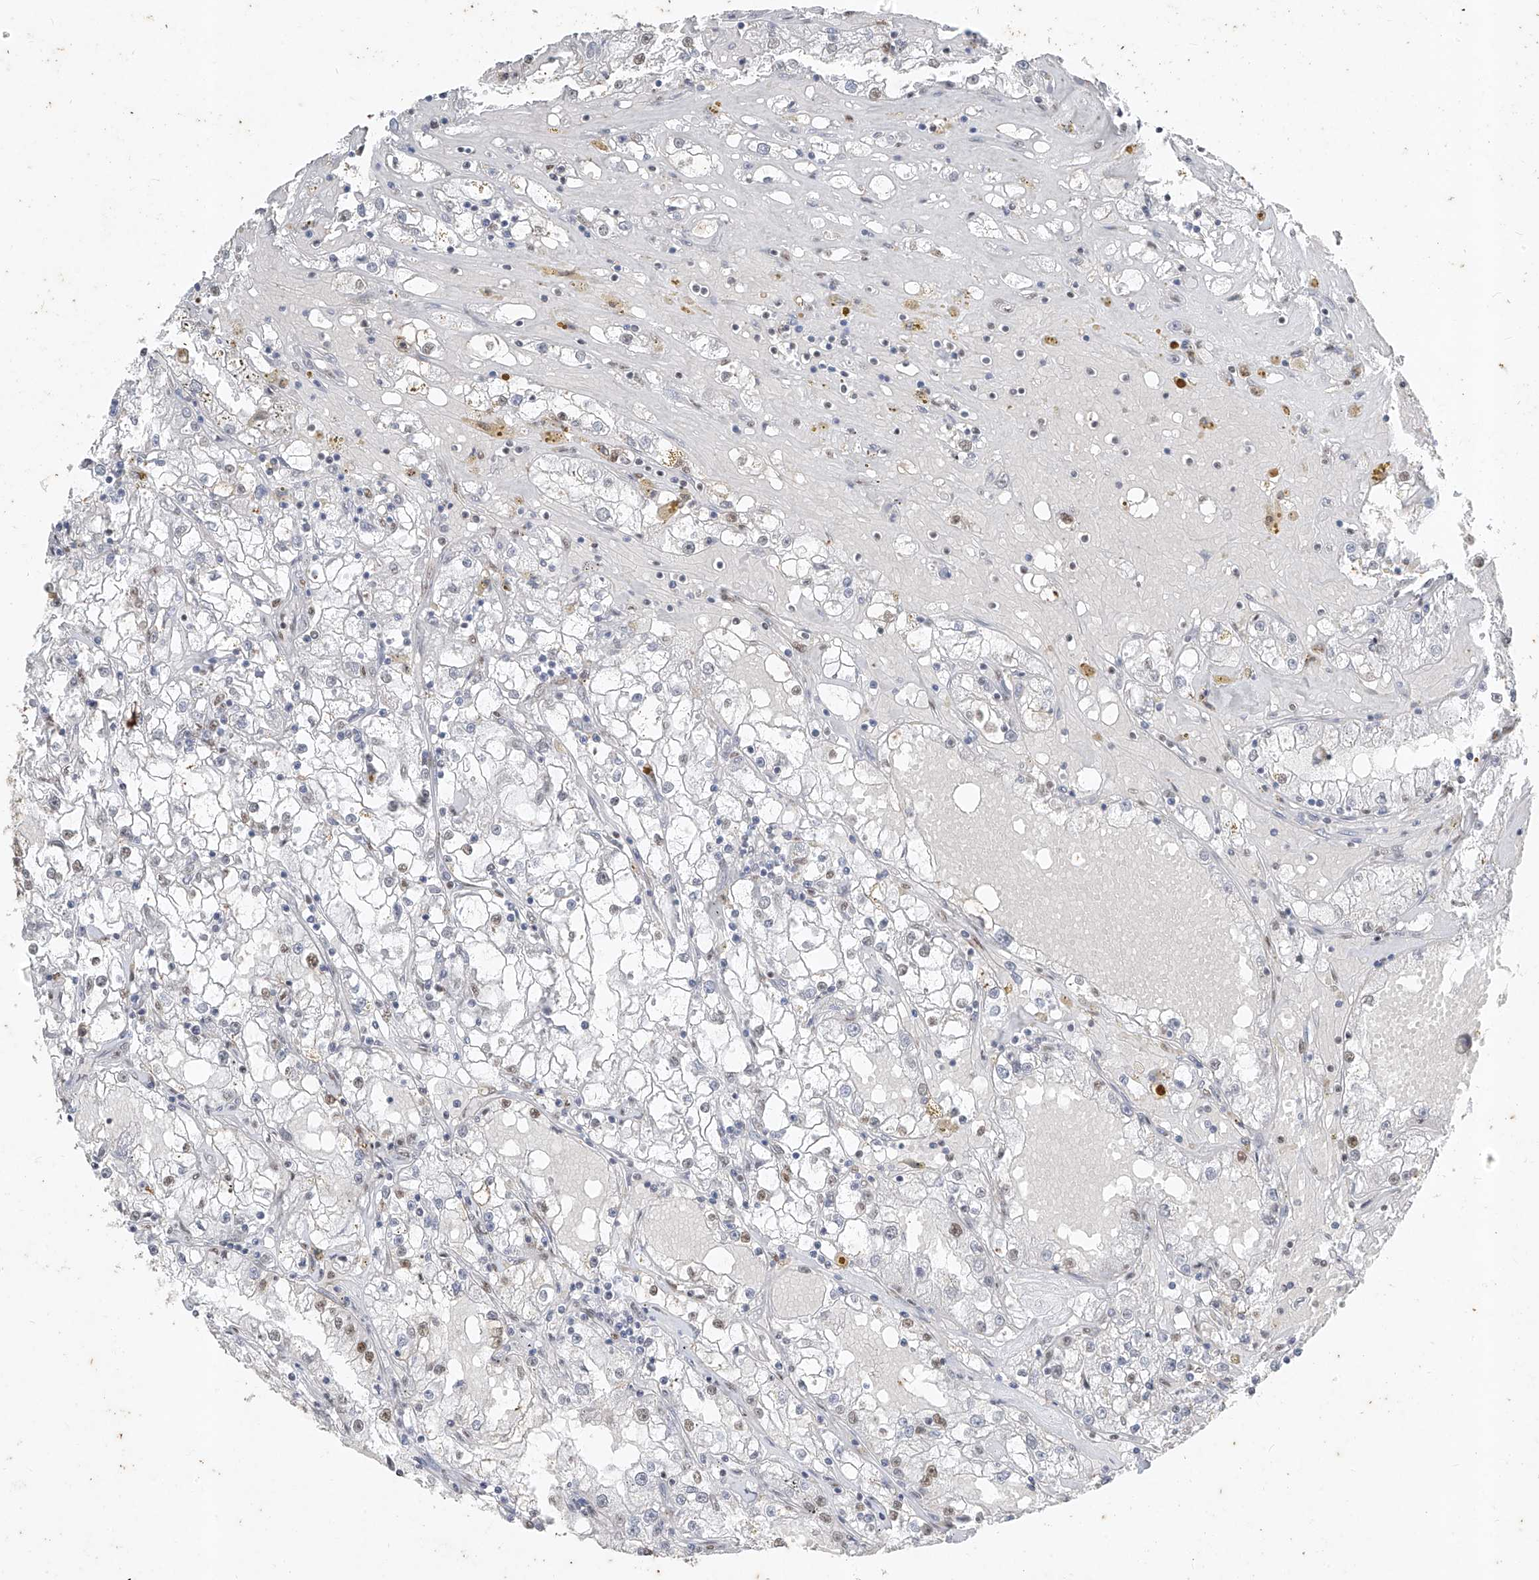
{"staining": {"intensity": "weak", "quantity": "<25%", "location": "nuclear"}, "tissue": "renal cancer", "cell_type": "Tumor cells", "image_type": "cancer", "snomed": [{"axis": "morphology", "description": "Adenocarcinoma, NOS"}, {"axis": "topography", "description": "Kidney"}], "caption": "Histopathology image shows no protein staining in tumor cells of renal adenocarcinoma tissue. (Immunohistochemistry, brightfield microscopy, high magnification).", "gene": "TFEC", "patient": {"sex": "male", "age": 56}}